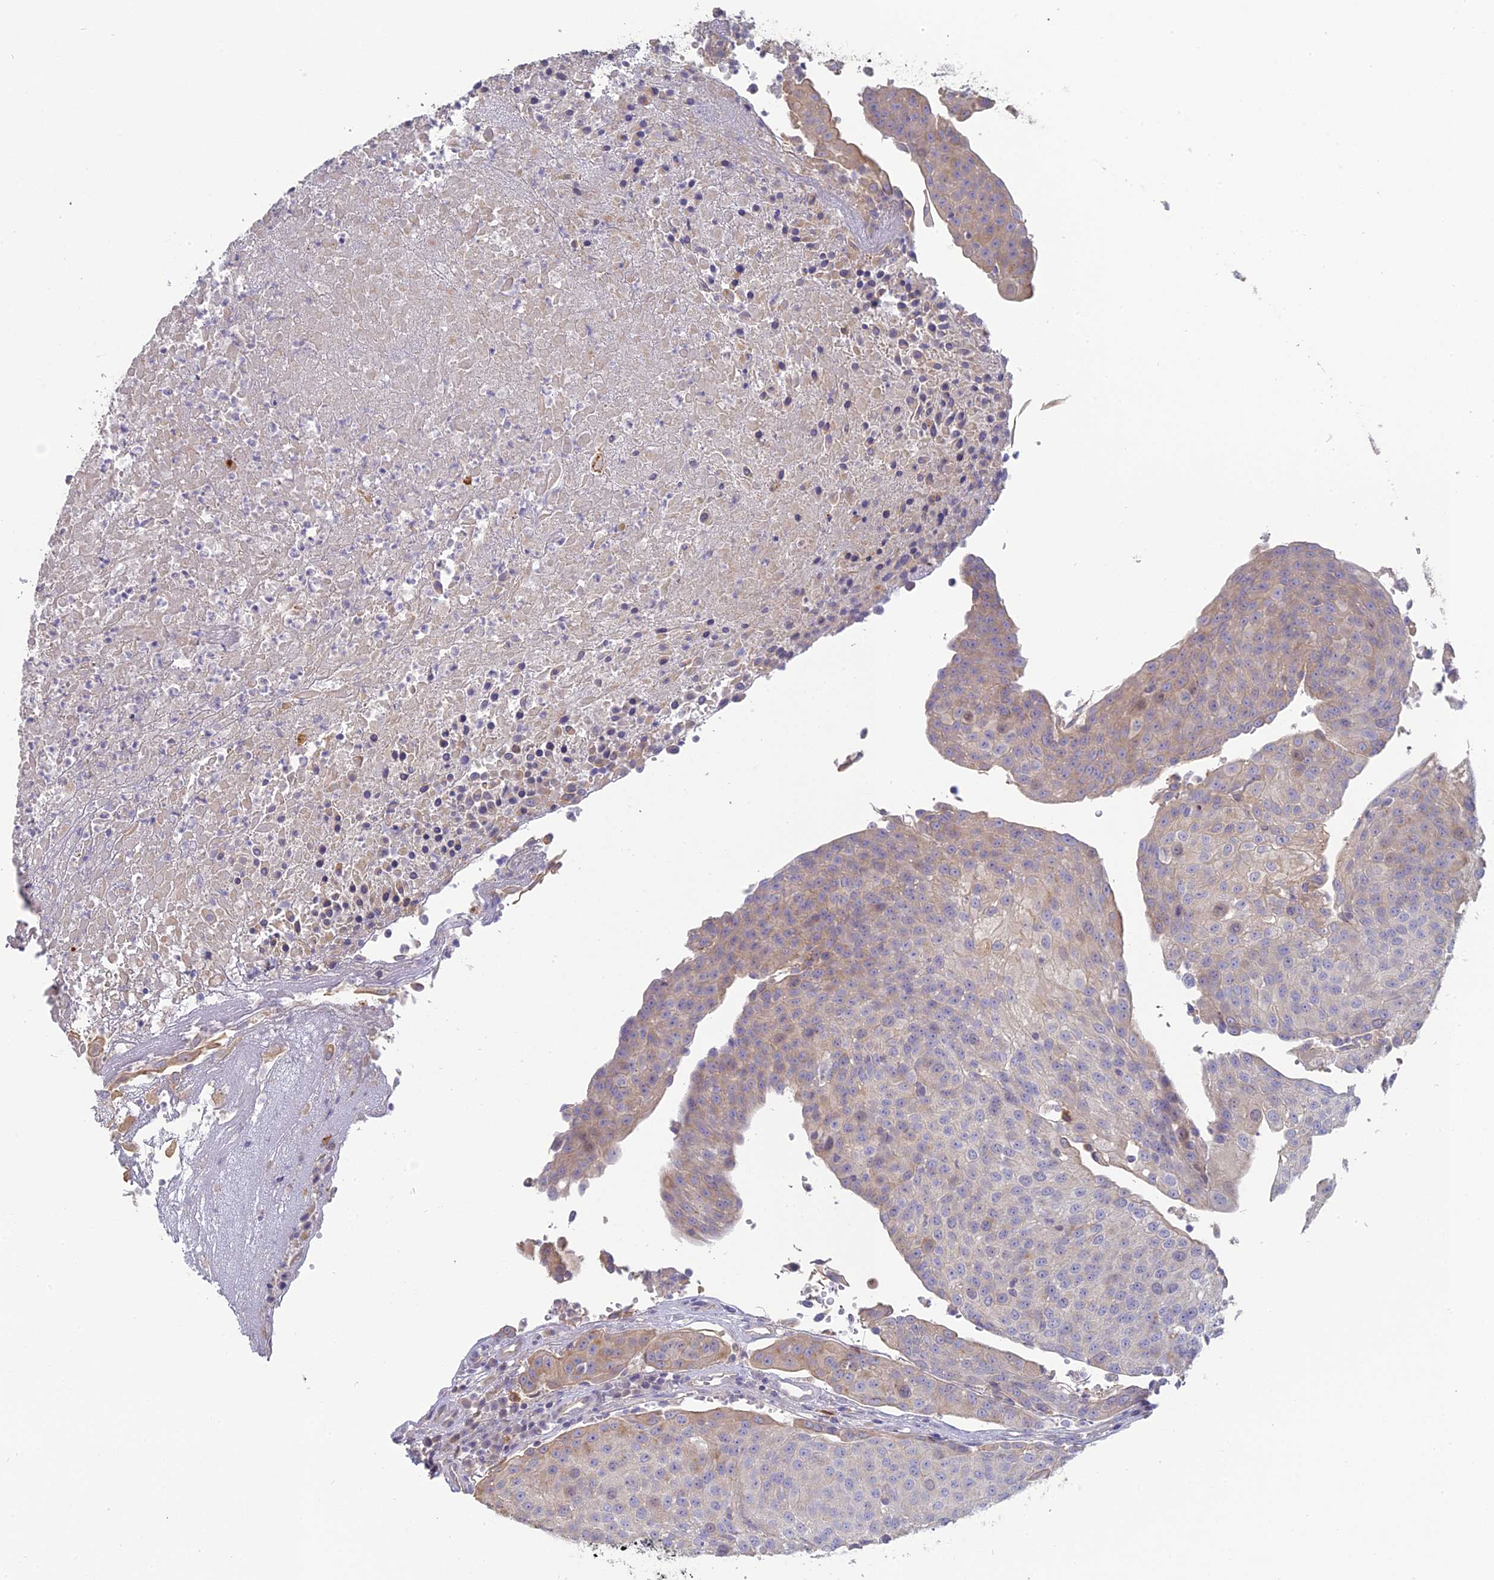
{"staining": {"intensity": "weak", "quantity": "<25%", "location": "cytoplasmic/membranous"}, "tissue": "urothelial cancer", "cell_type": "Tumor cells", "image_type": "cancer", "snomed": [{"axis": "morphology", "description": "Urothelial carcinoma, High grade"}, {"axis": "topography", "description": "Urinary bladder"}], "caption": "Tumor cells are negative for protein expression in human high-grade urothelial carcinoma. (DAB immunohistochemistry (IHC) visualized using brightfield microscopy, high magnification).", "gene": "SFT2D2", "patient": {"sex": "female", "age": 85}}